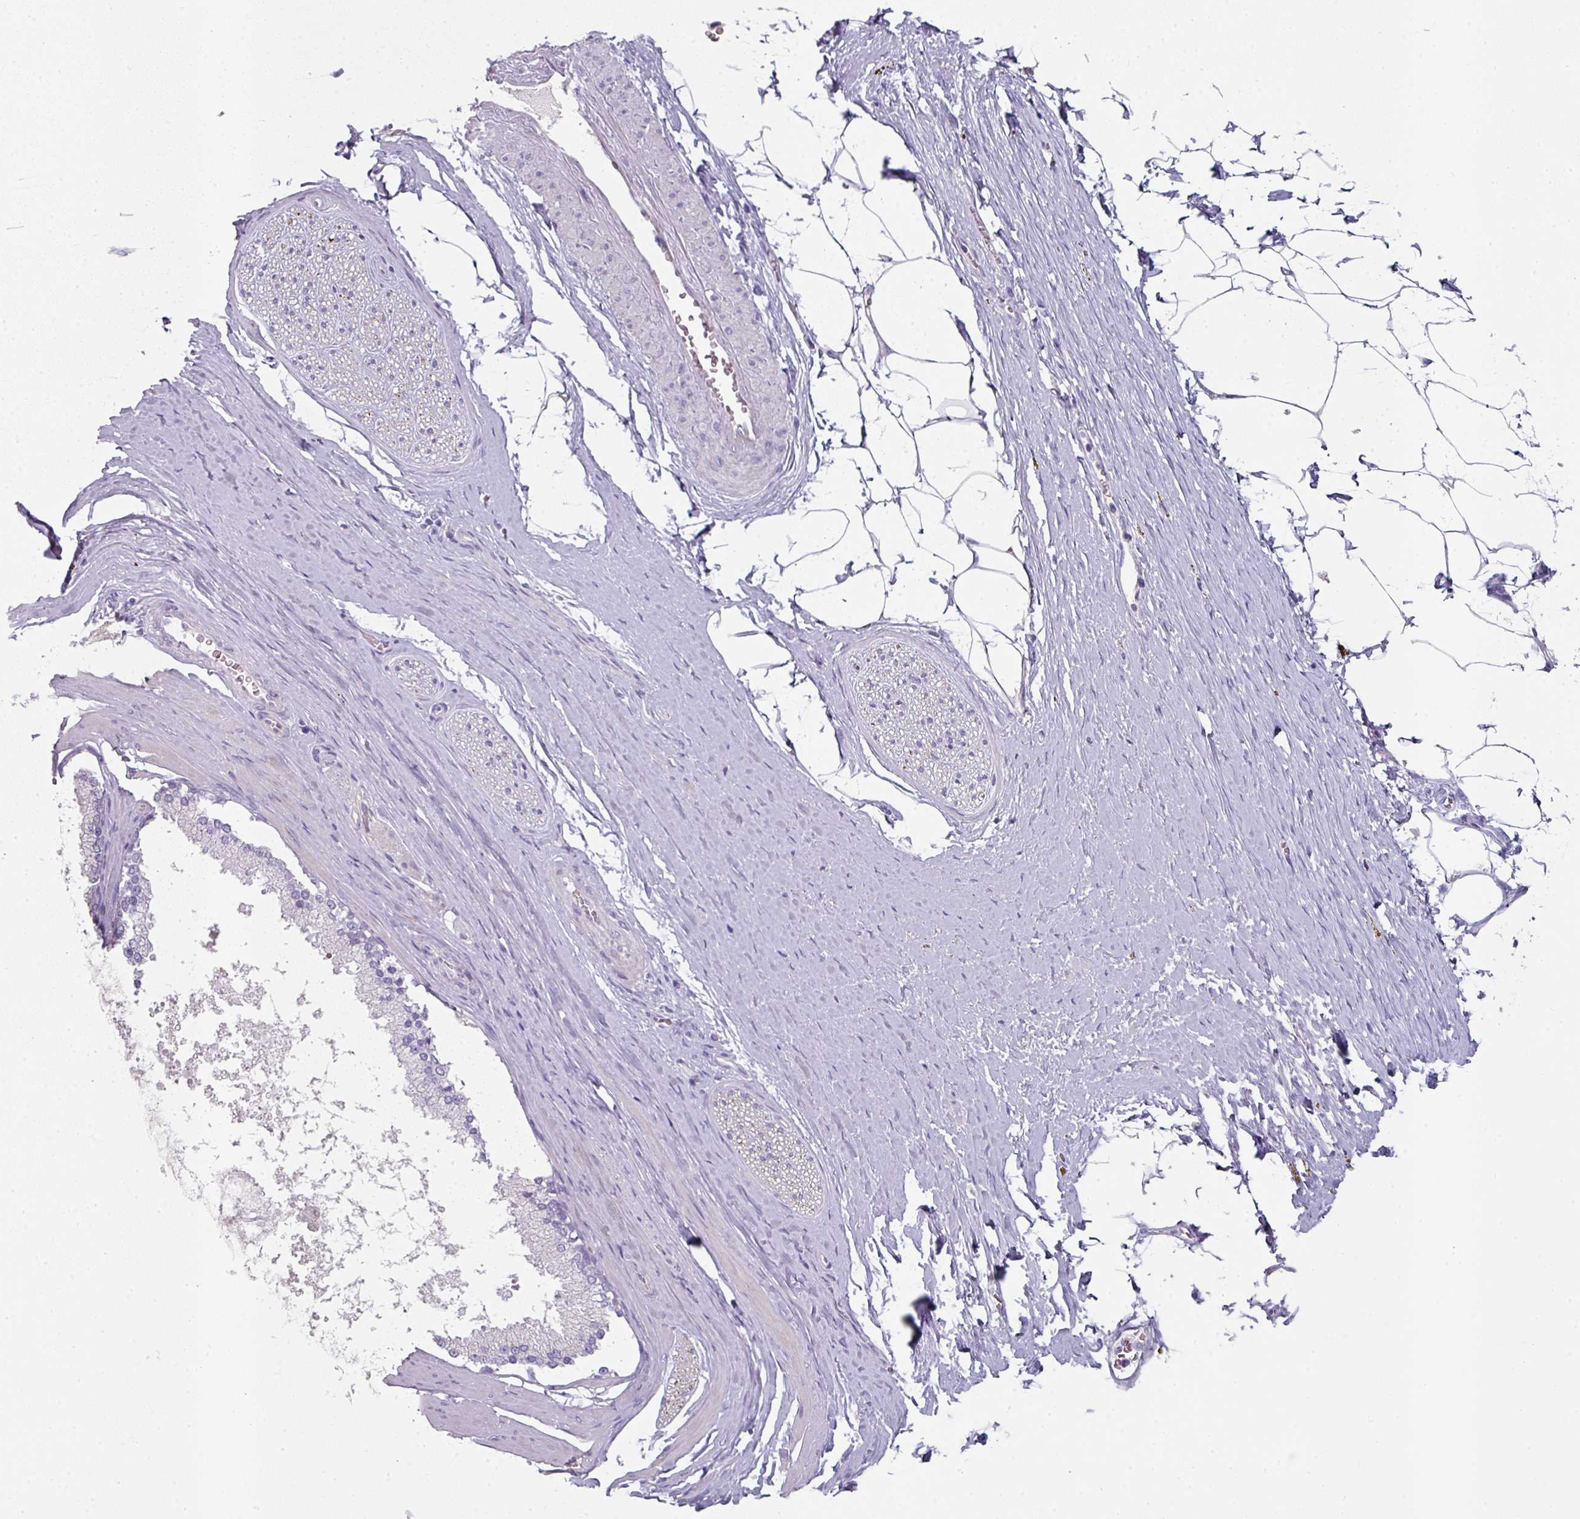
{"staining": {"intensity": "negative", "quantity": "none", "location": "none"}, "tissue": "adipose tissue", "cell_type": "Adipocytes", "image_type": "normal", "snomed": [{"axis": "morphology", "description": "Normal tissue, NOS"}, {"axis": "morphology", "description": "Adenocarcinoma, High grade"}, {"axis": "topography", "description": "Prostate"}, {"axis": "topography", "description": "Peripheral nerve tissue"}], "caption": "IHC photomicrograph of normal adipose tissue stained for a protein (brown), which demonstrates no positivity in adipocytes.", "gene": "FHAD1", "patient": {"sex": "male", "age": 68}}